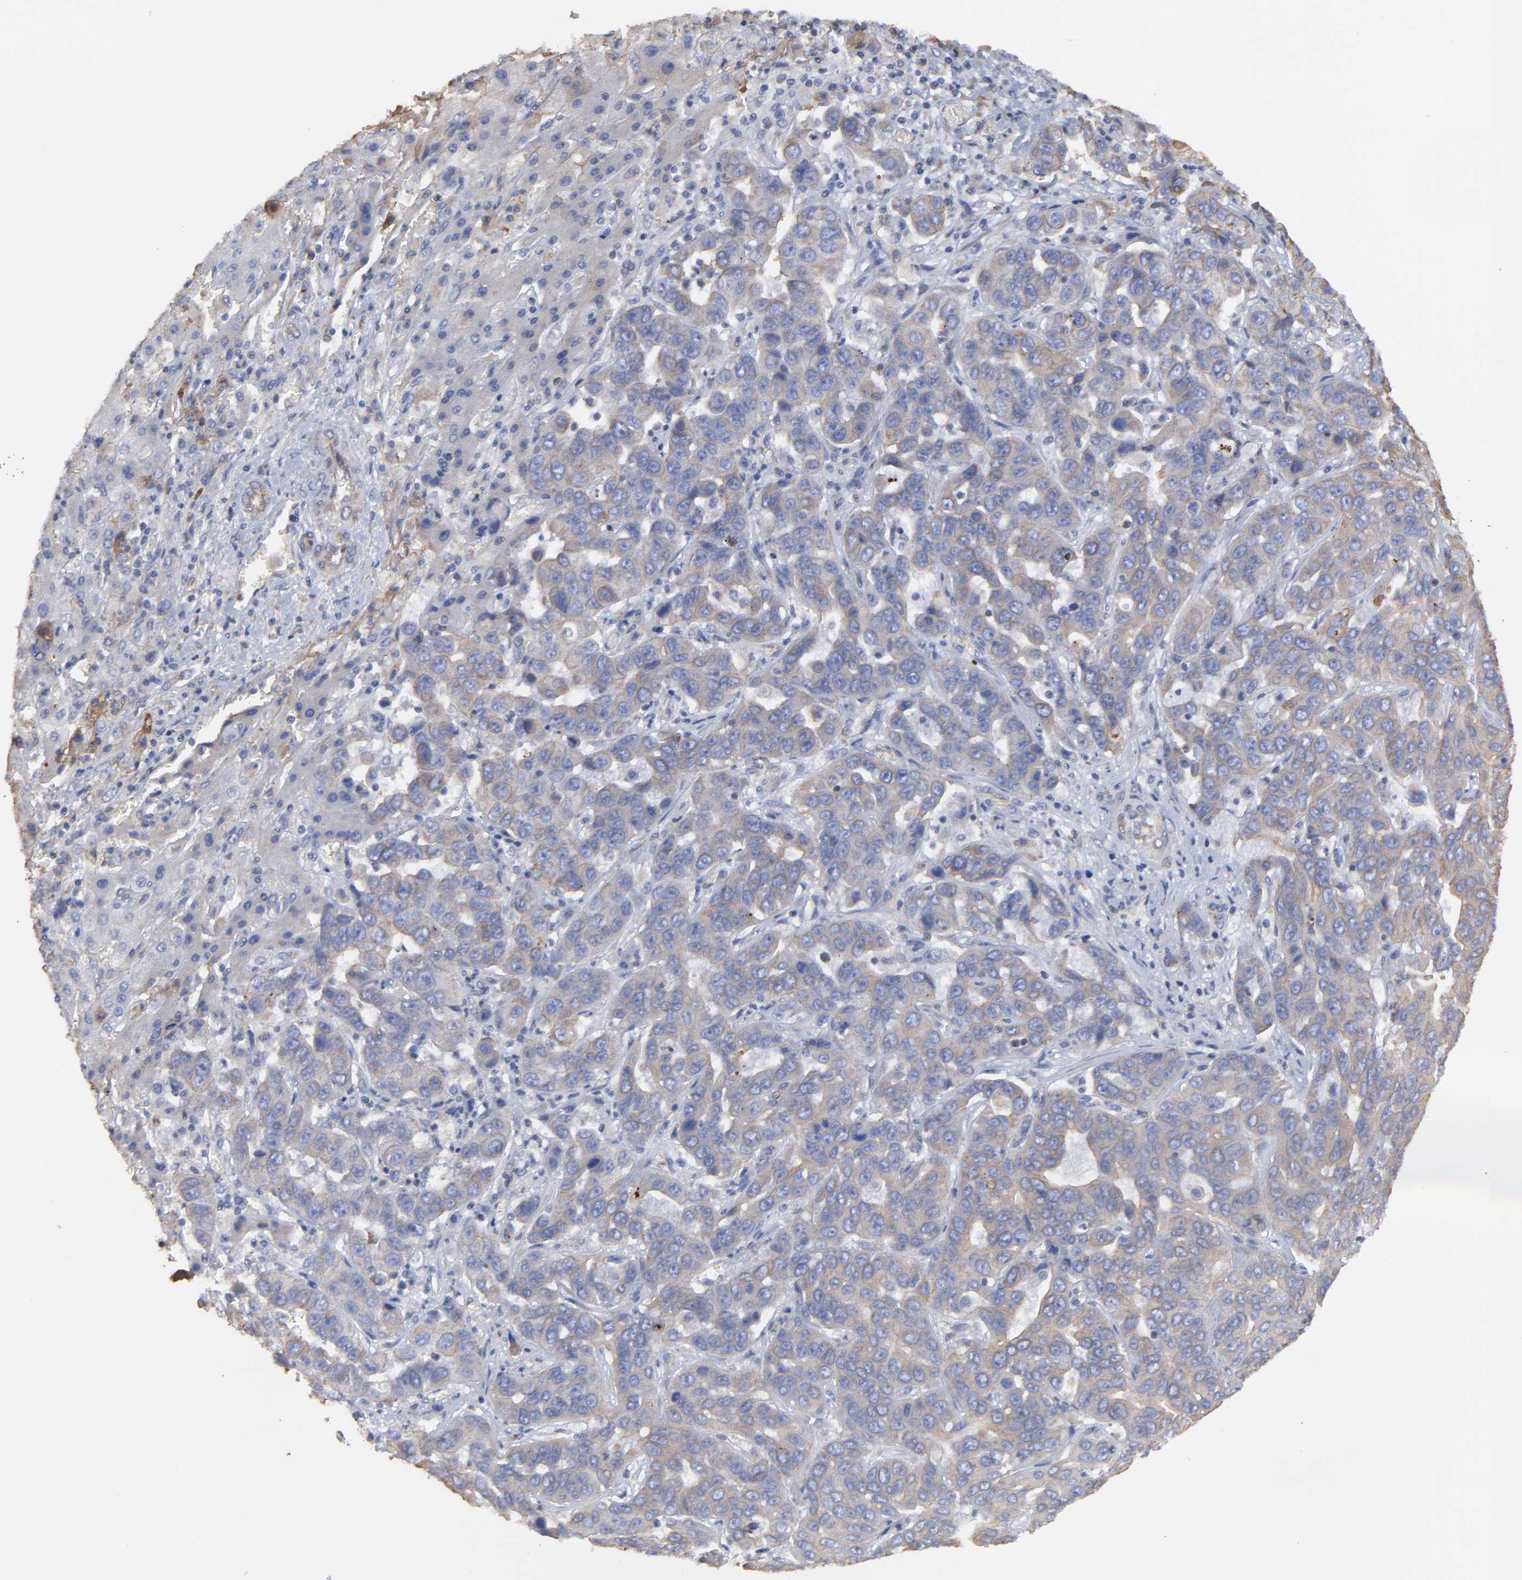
{"staining": {"intensity": "weak", "quantity": "25%-75%", "location": "cytoplasmic/membranous"}, "tissue": "liver cancer", "cell_type": "Tumor cells", "image_type": "cancer", "snomed": [{"axis": "morphology", "description": "Cholangiocarcinoma"}, {"axis": "topography", "description": "Liver"}], "caption": "Tumor cells demonstrate low levels of weak cytoplasmic/membranous expression in approximately 25%-75% of cells in human liver cancer (cholangiocarcinoma).", "gene": "LRCH2", "patient": {"sex": "female", "age": 52}}